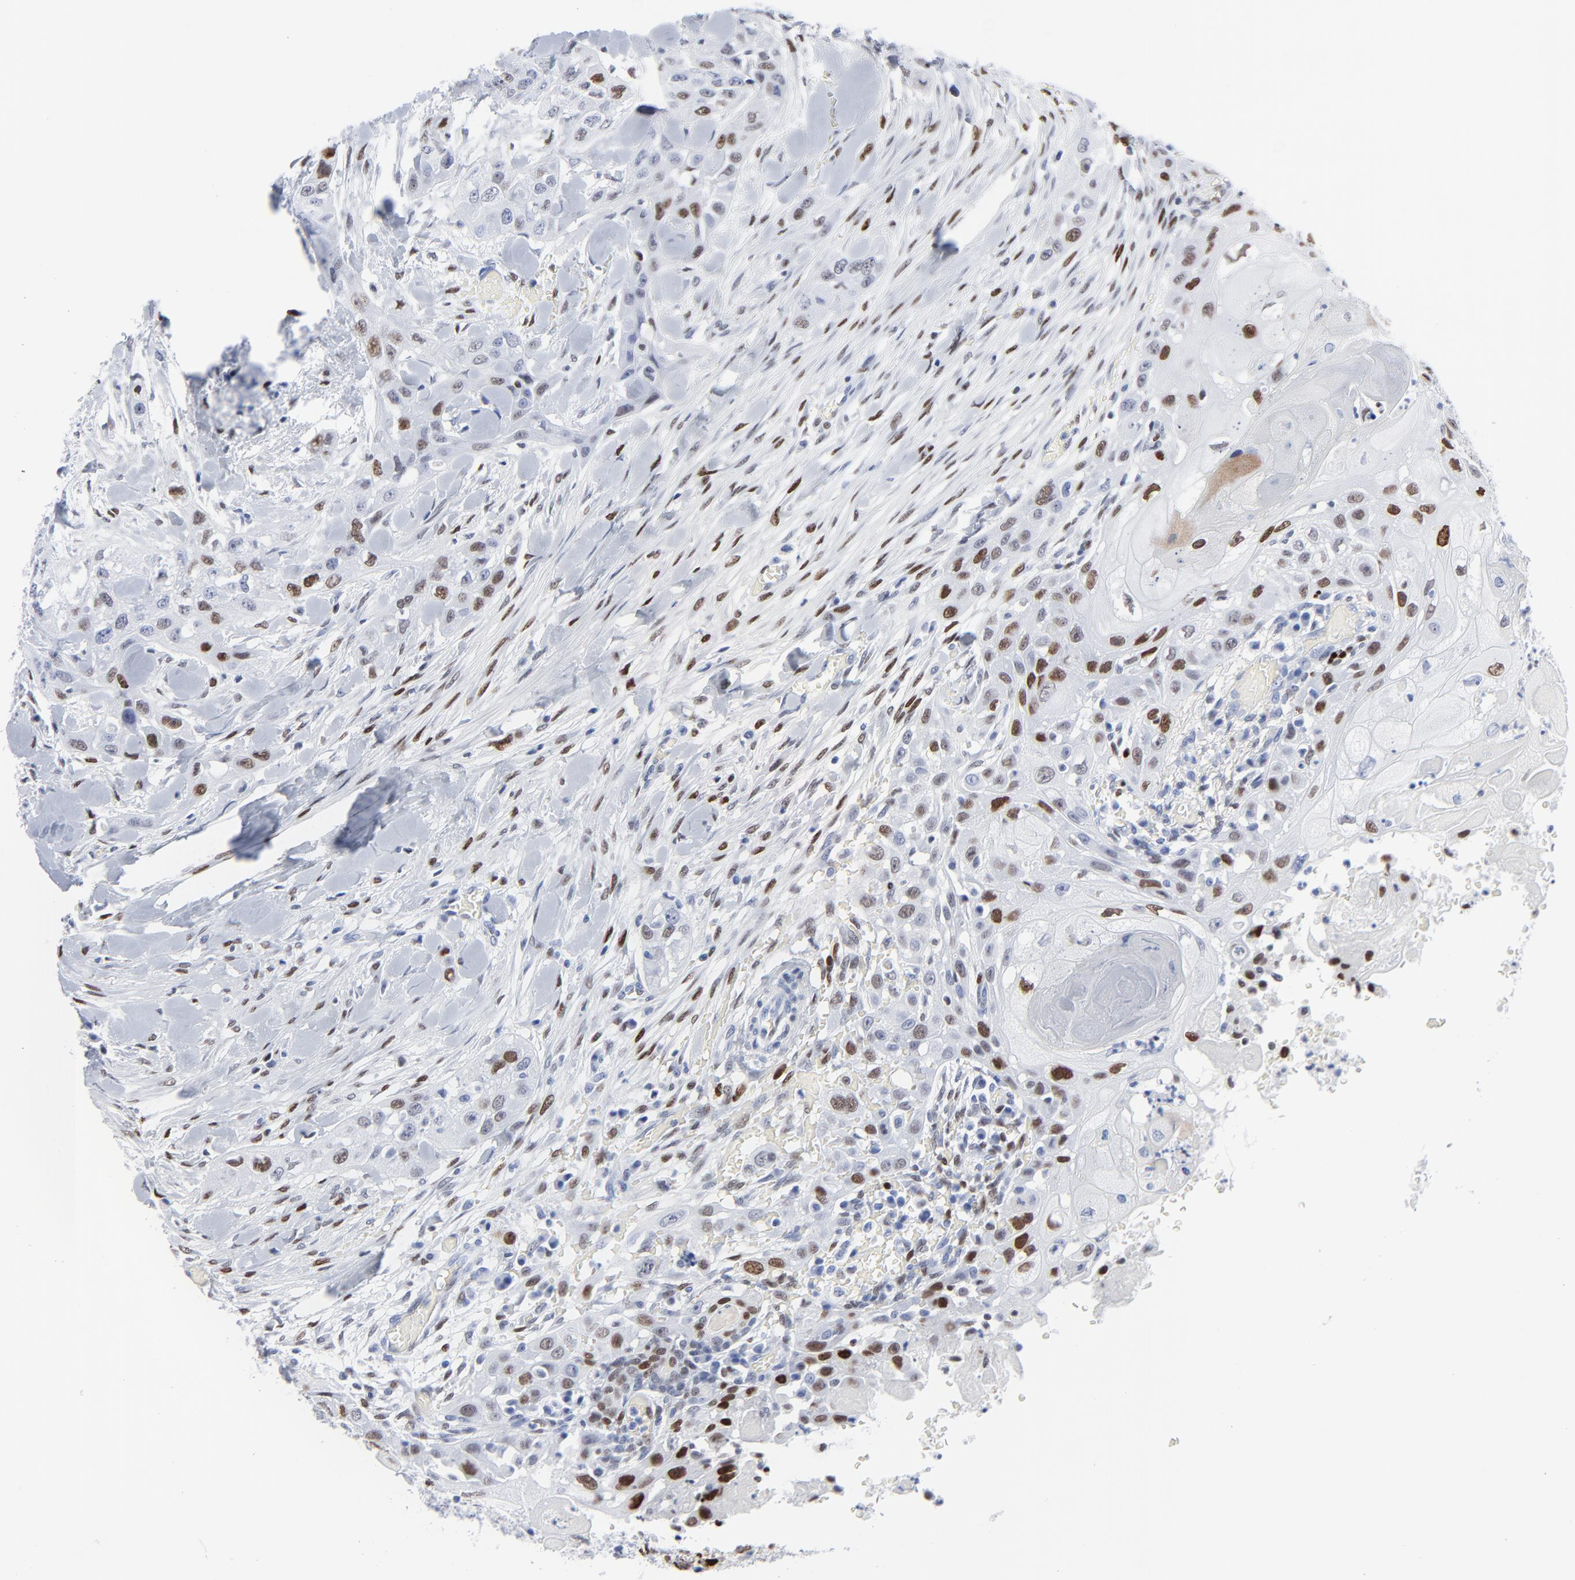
{"staining": {"intensity": "weak", "quantity": "25%-75%", "location": "nuclear"}, "tissue": "head and neck cancer", "cell_type": "Tumor cells", "image_type": "cancer", "snomed": [{"axis": "morphology", "description": "Neoplasm, malignant, NOS"}, {"axis": "topography", "description": "Salivary gland"}, {"axis": "topography", "description": "Head-Neck"}], "caption": "Immunohistochemical staining of head and neck cancer (neoplasm (malignant)) shows low levels of weak nuclear protein expression in approximately 25%-75% of tumor cells.", "gene": "JUN", "patient": {"sex": "male", "age": 43}}